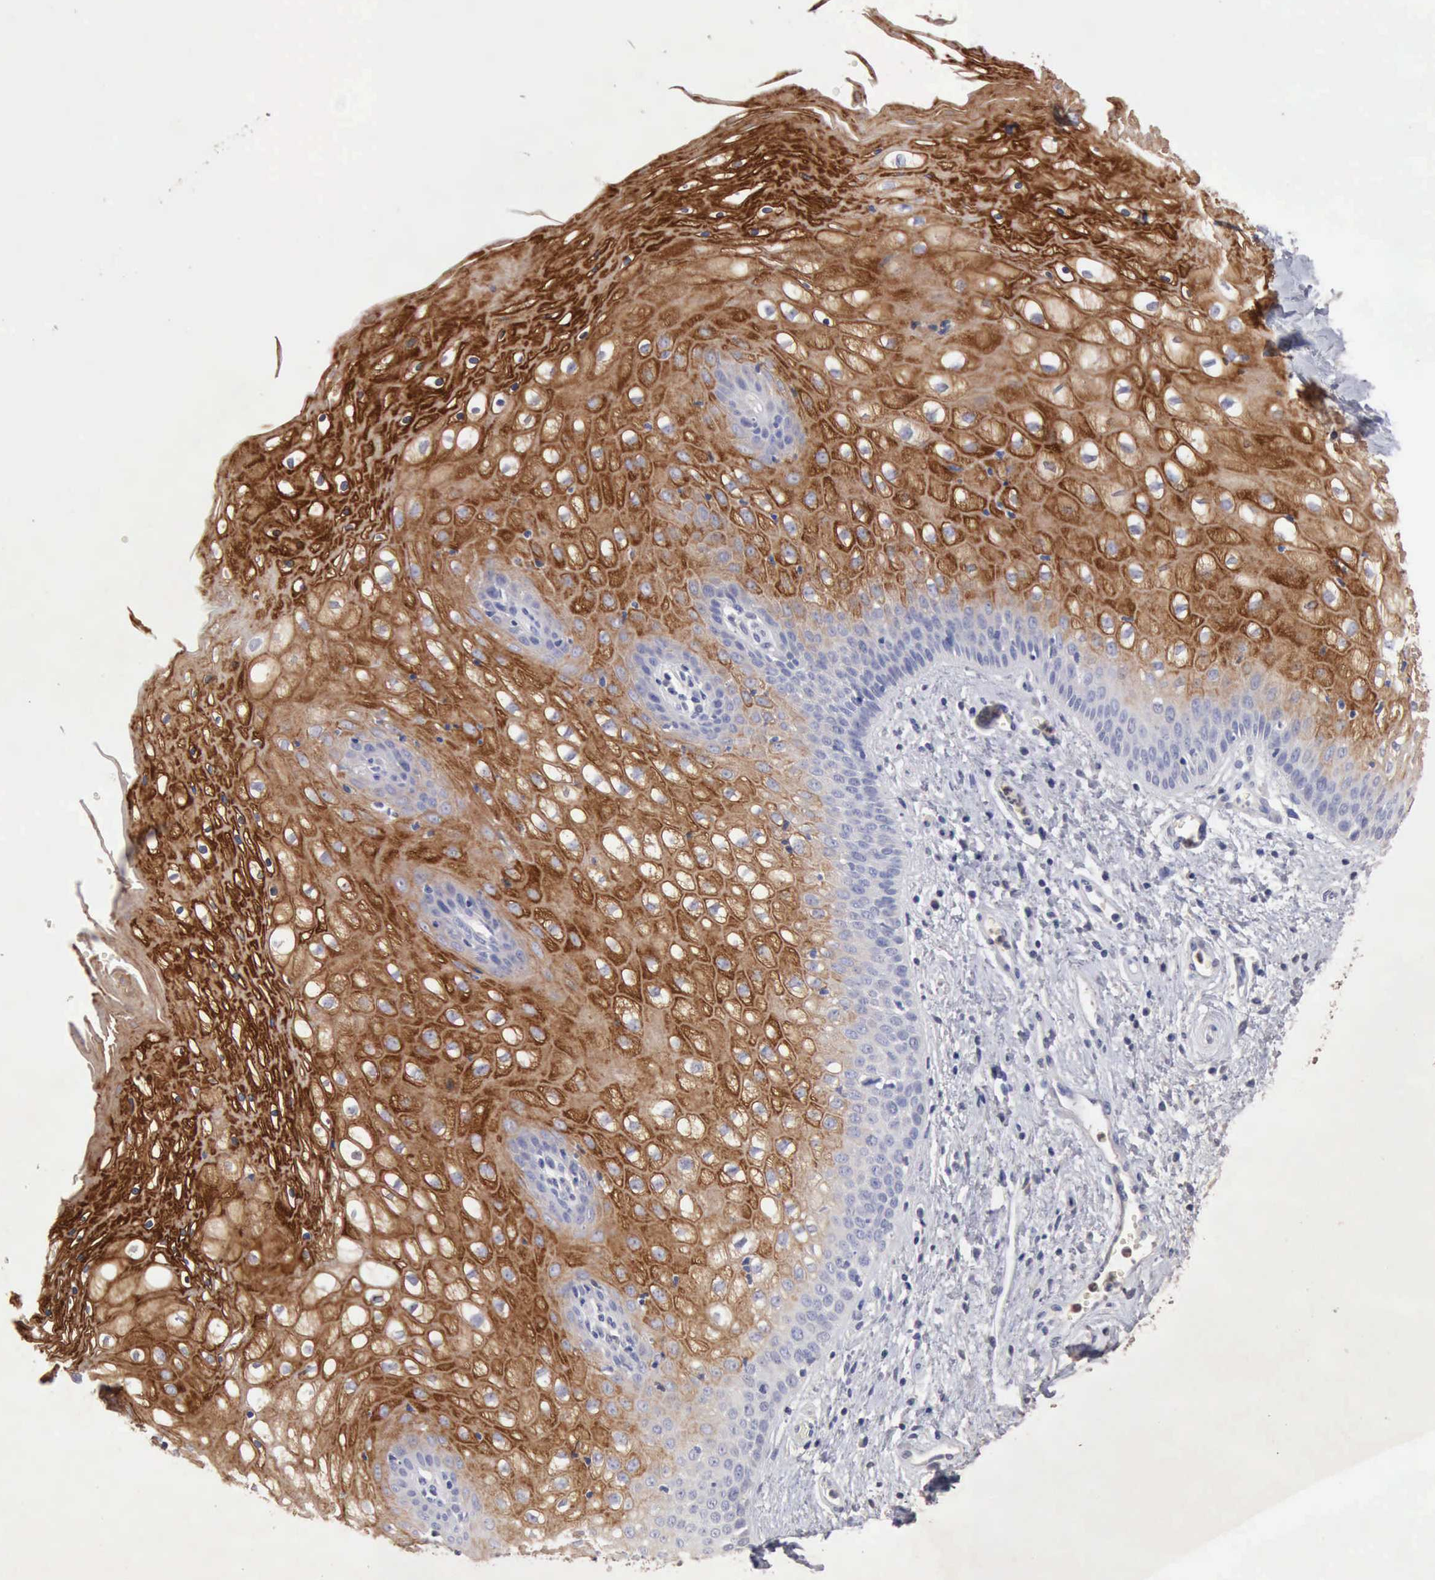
{"staining": {"intensity": "strong", "quantity": ">75%", "location": "cytoplasmic/membranous"}, "tissue": "vagina", "cell_type": "Squamous epithelial cells", "image_type": "normal", "snomed": [{"axis": "morphology", "description": "Normal tissue, NOS"}, {"axis": "topography", "description": "Vagina"}], "caption": "IHC histopathology image of benign vagina: vagina stained using immunohistochemistry exhibits high levels of strong protein expression localized specifically in the cytoplasmic/membranous of squamous epithelial cells, appearing as a cytoplasmic/membranous brown color.", "gene": "KRT6B", "patient": {"sex": "female", "age": 34}}